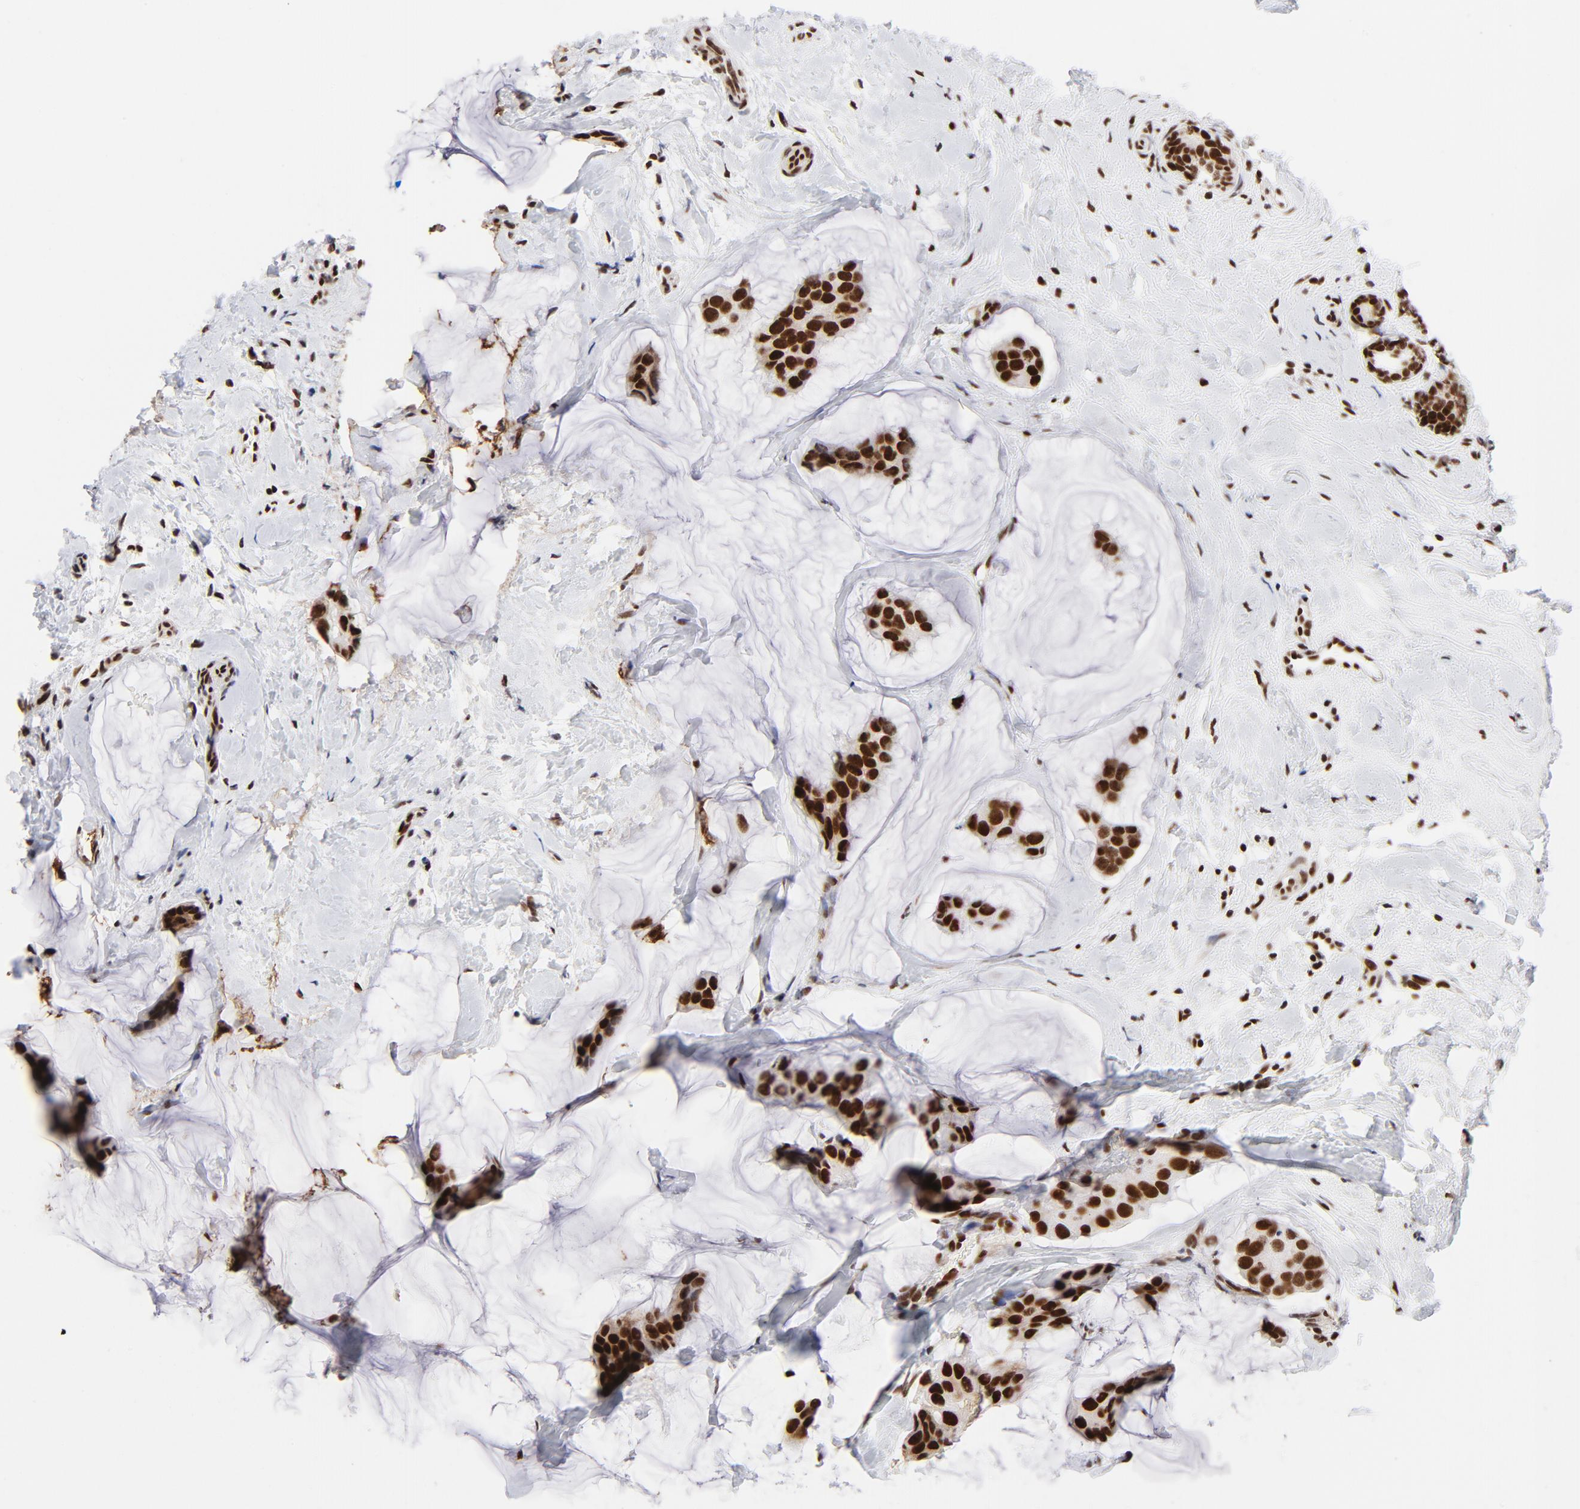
{"staining": {"intensity": "strong", "quantity": ">75%", "location": "nuclear"}, "tissue": "breast cancer", "cell_type": "Tumor cells", "image_type": "cancer", "snomed": [{"axis": "morphology", "description": "Normal tissue, NOS"}, {"axis": "morphology", "description": "Duct carcinoma"}, {"axis": "topography", "description": "Breast"}], "caption": "The image shows immunohistochemical staining of breast cancer (infiltrating ductal carcinoma). There is strong nuclear positivity is appreciated in approximately >75% of tumor cells. (IHC, brightfield microscopy, high magnification).", "gene": "NFYB", "patient": {"sex": "female", "age": 50}}